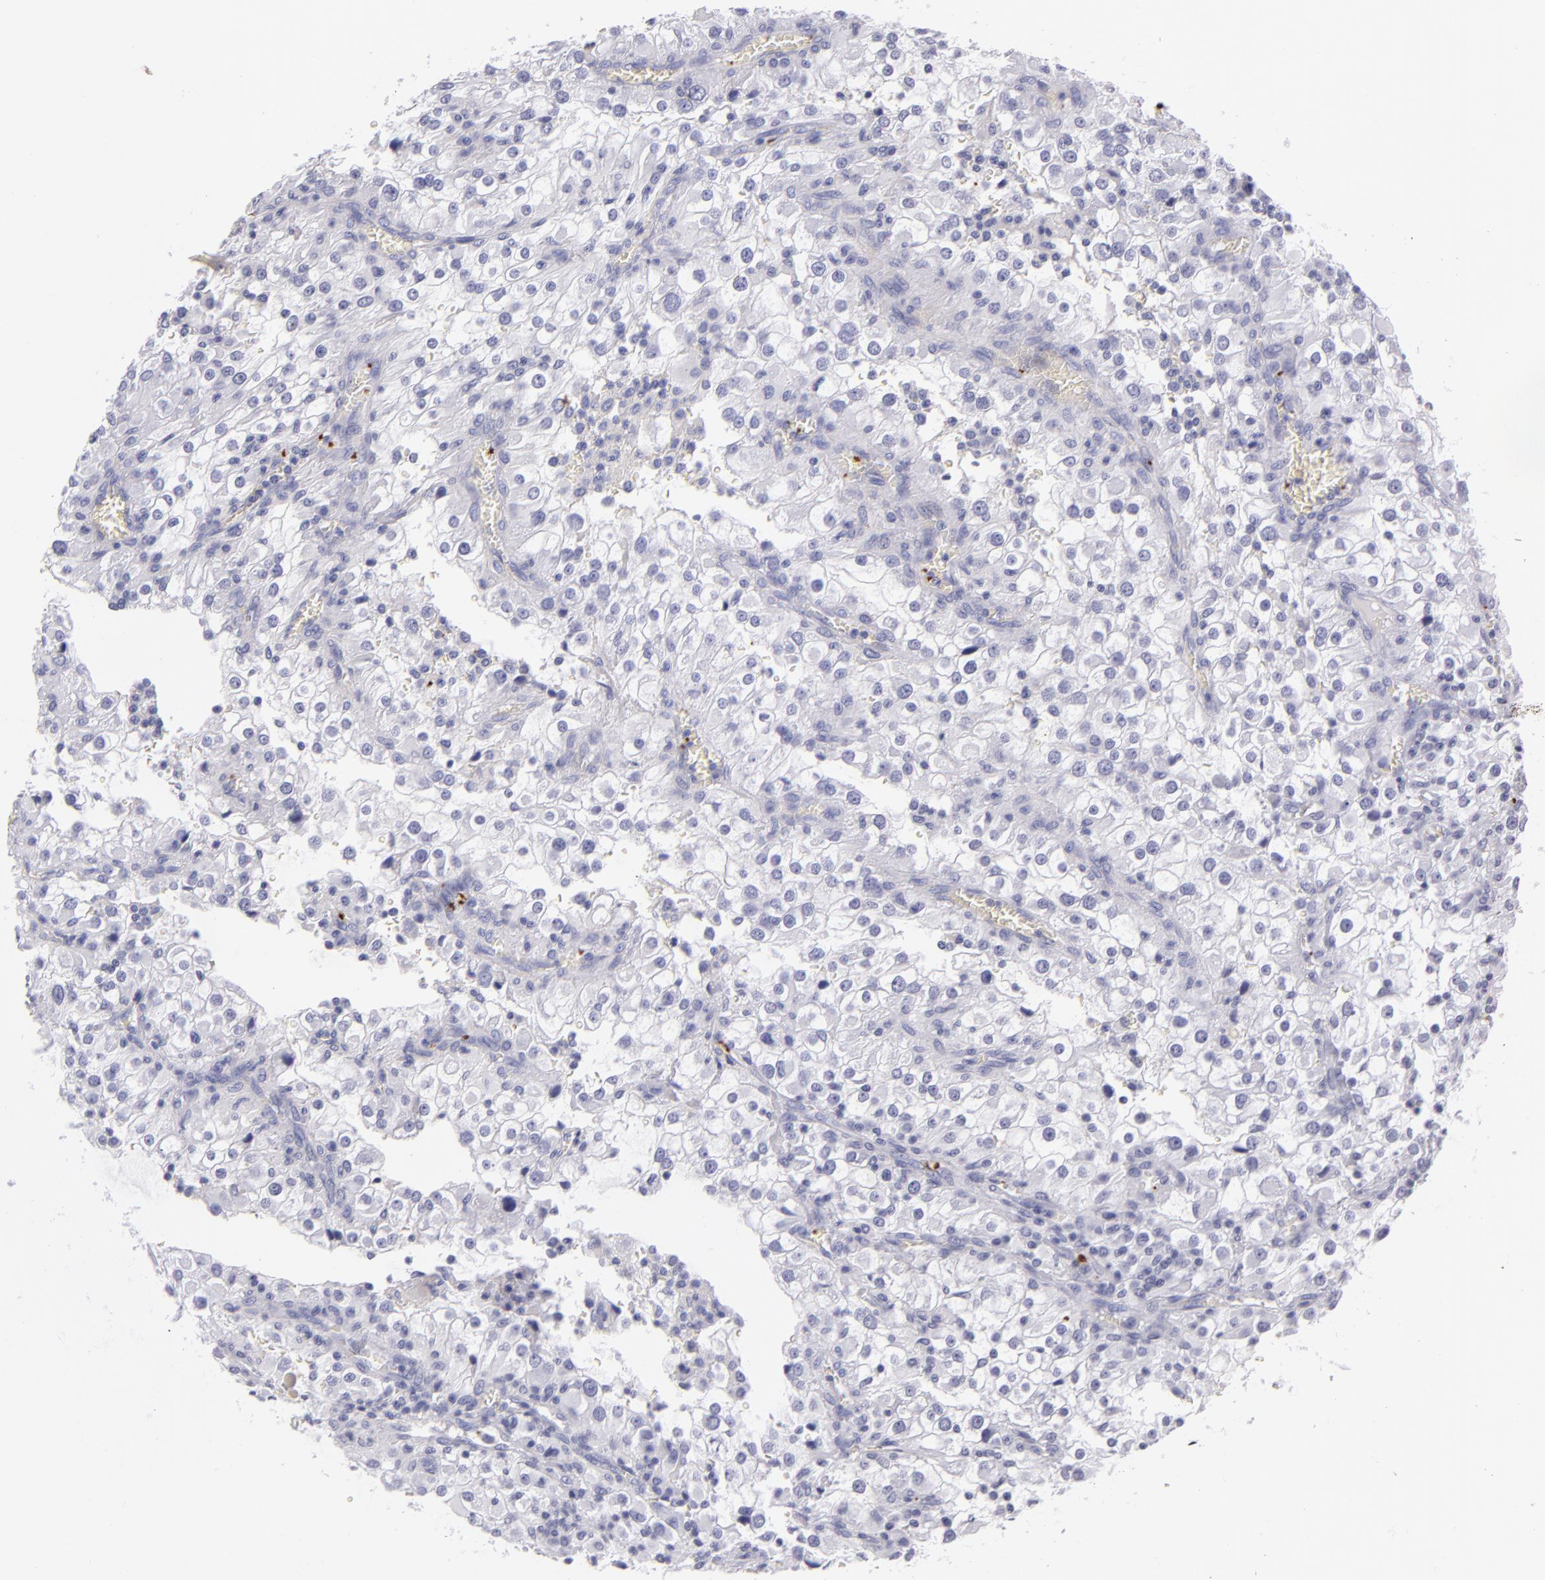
{"staining": {"intensity": "negative", "quantity": "none", "location": "none"}, "tissue": "renal cancer", "cell_type": "Tumor cells", "image_type": "cancer", "snomed": [{"axis": "morphology", "description": "Adenocarcinoma, NOS"}, {"axis": "topography", "description": "Kidney"}], "caption": "A micrograph of human renal cancer (adenocarcinoma) is negative for staining in tumor cells.", "gene": "GP1BA", "patient": {"sex": "female", "age": 52}}